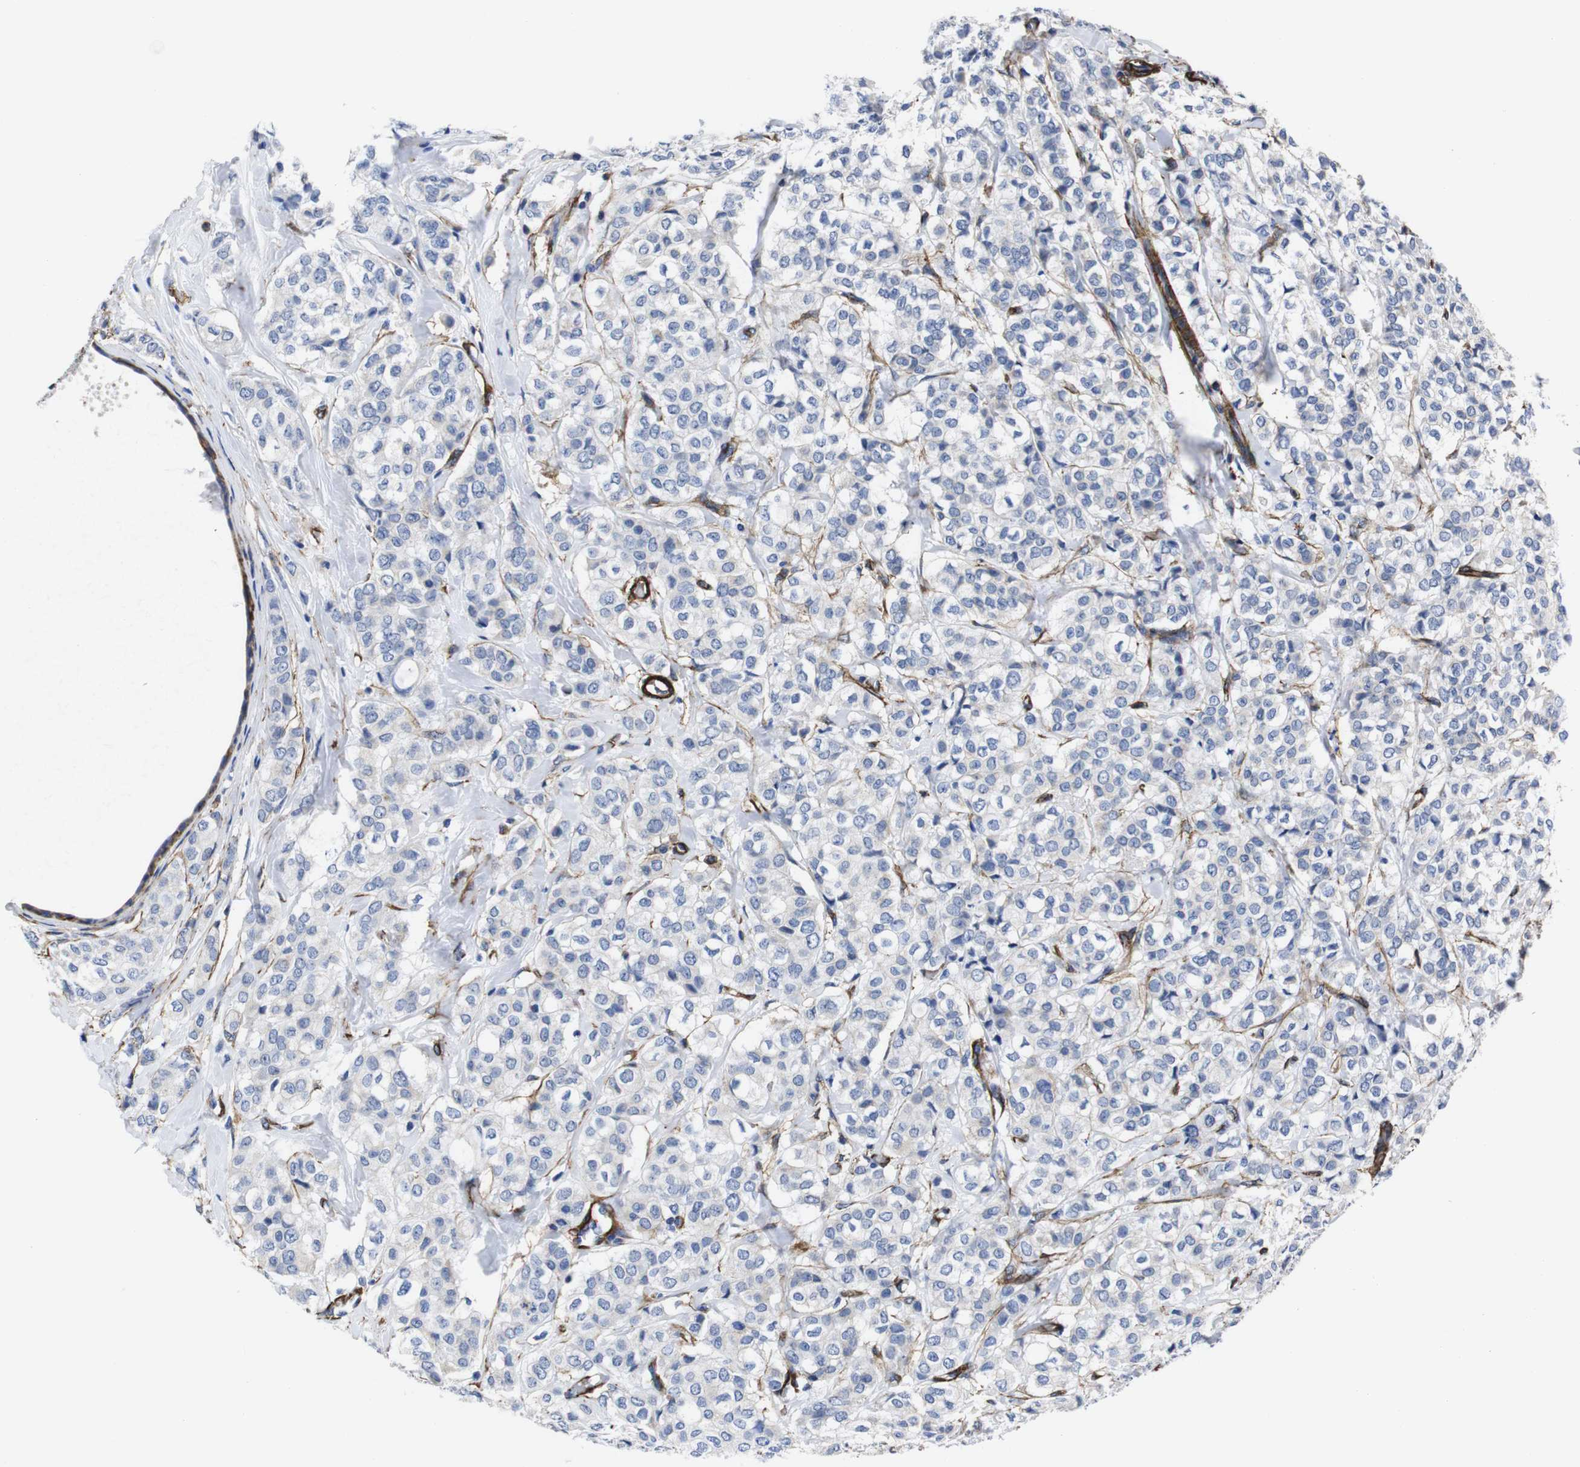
{"staining": {"intensity": "negative", "quantity": "none", "location": "none"}, "tissue": "breast cancer", "cell_type": "Tumor cells", "image_type": "cancer", "snomed": [{"axis": "morphology", "description": "Lobular carcinoma"}, {"axis": "topography", "description": "Breast"}], "caption": "Micrograph shows no significant protein positivity in tumor cells of breast cancer (lobular carcinoma).", "gene": "WNT10A", "patient": {"sex": "female", "age": 60}}